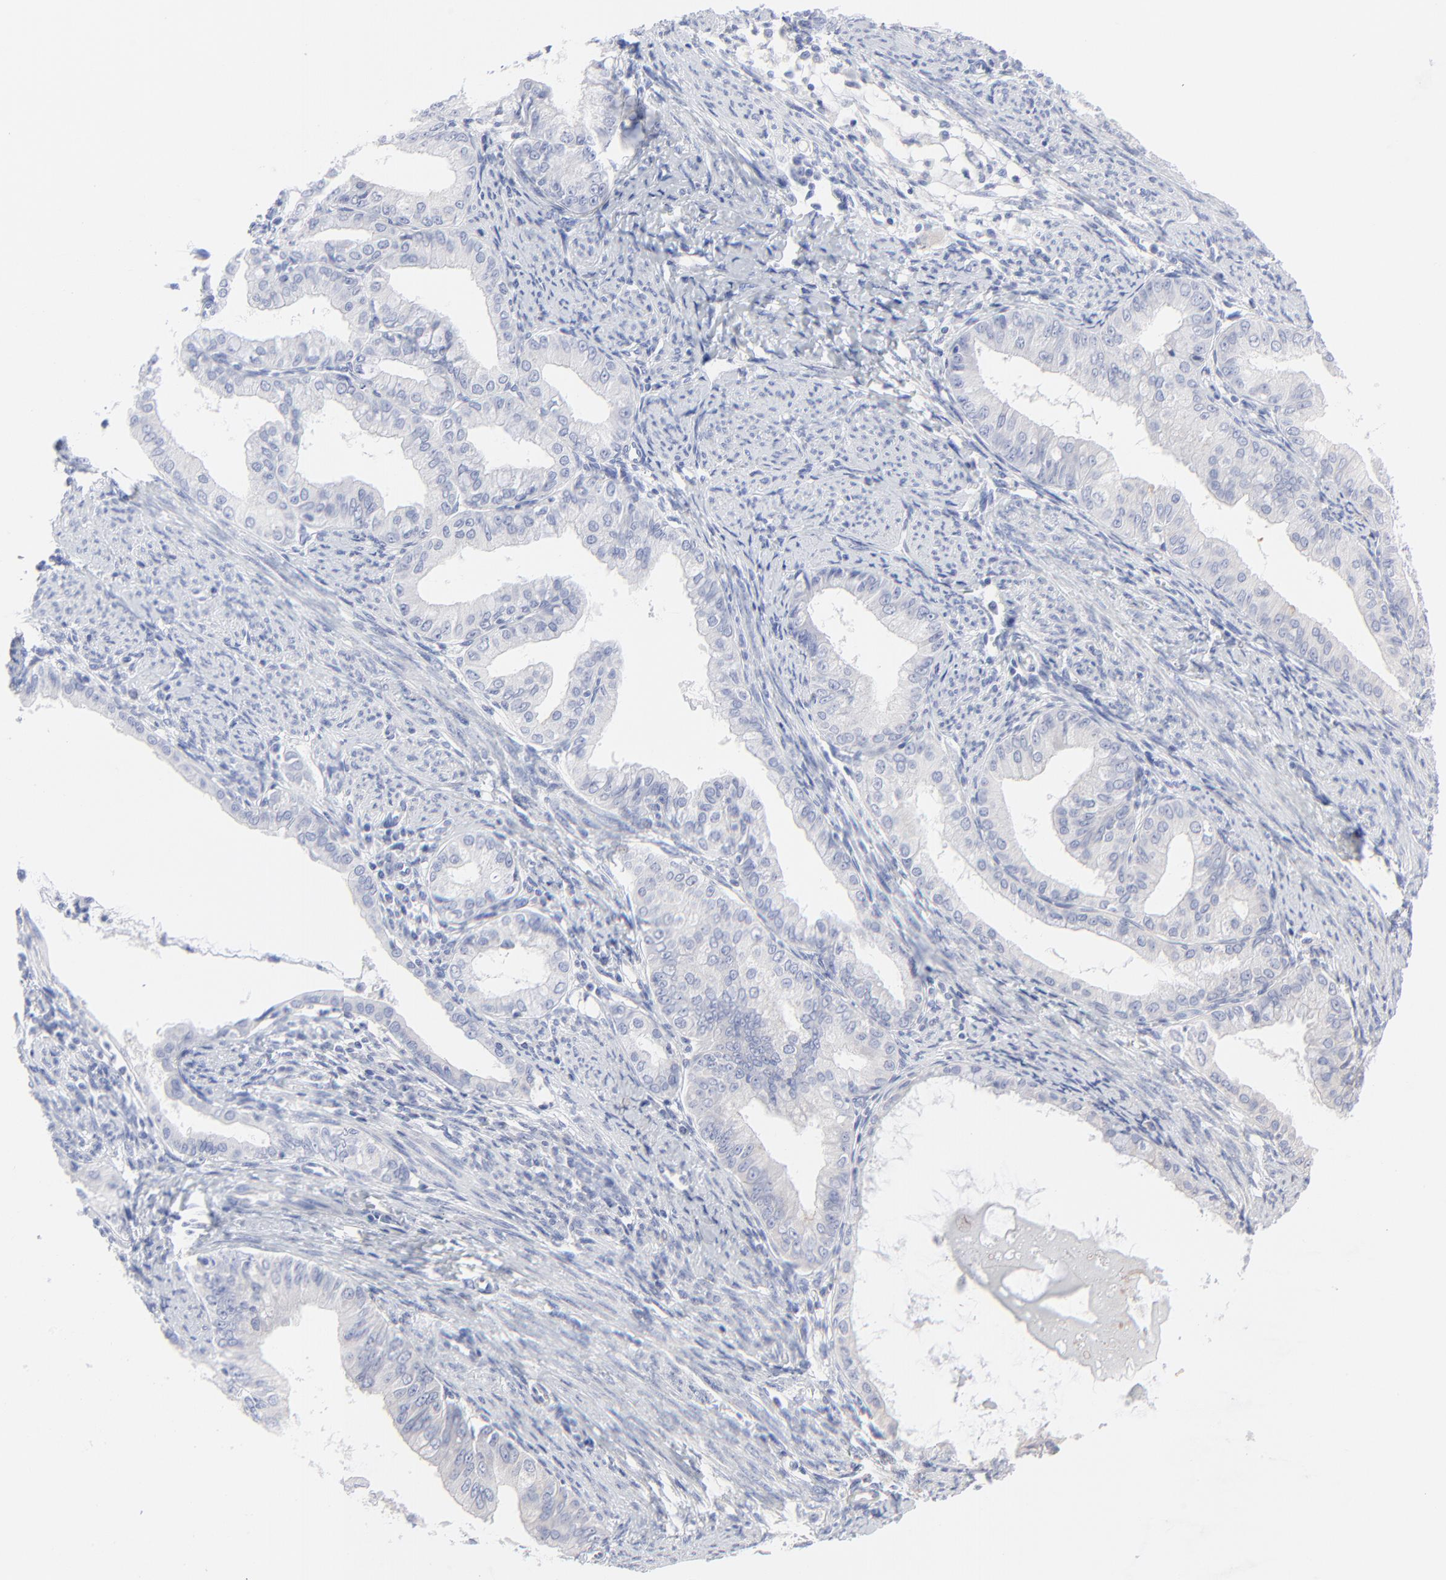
{"staining": {"intensity": "negative", "quantity": "none", "location": "none"}, "tissue": "endometrial cancer", "cell_type": "Tumor cells", "image_type": "cancer", "snomed": [{"axis": "morphology", "description": "Adenocarcinoma, NOS"}, {"axis": "topography", "description": "Endometrium"}], "caption": "Endometrial adenocarcinoma was stained to show a protein in brown. There is no significant positivity in tumor cells.", "gene": "PSD3", "patient": {"sex": "female", "age": 76}}